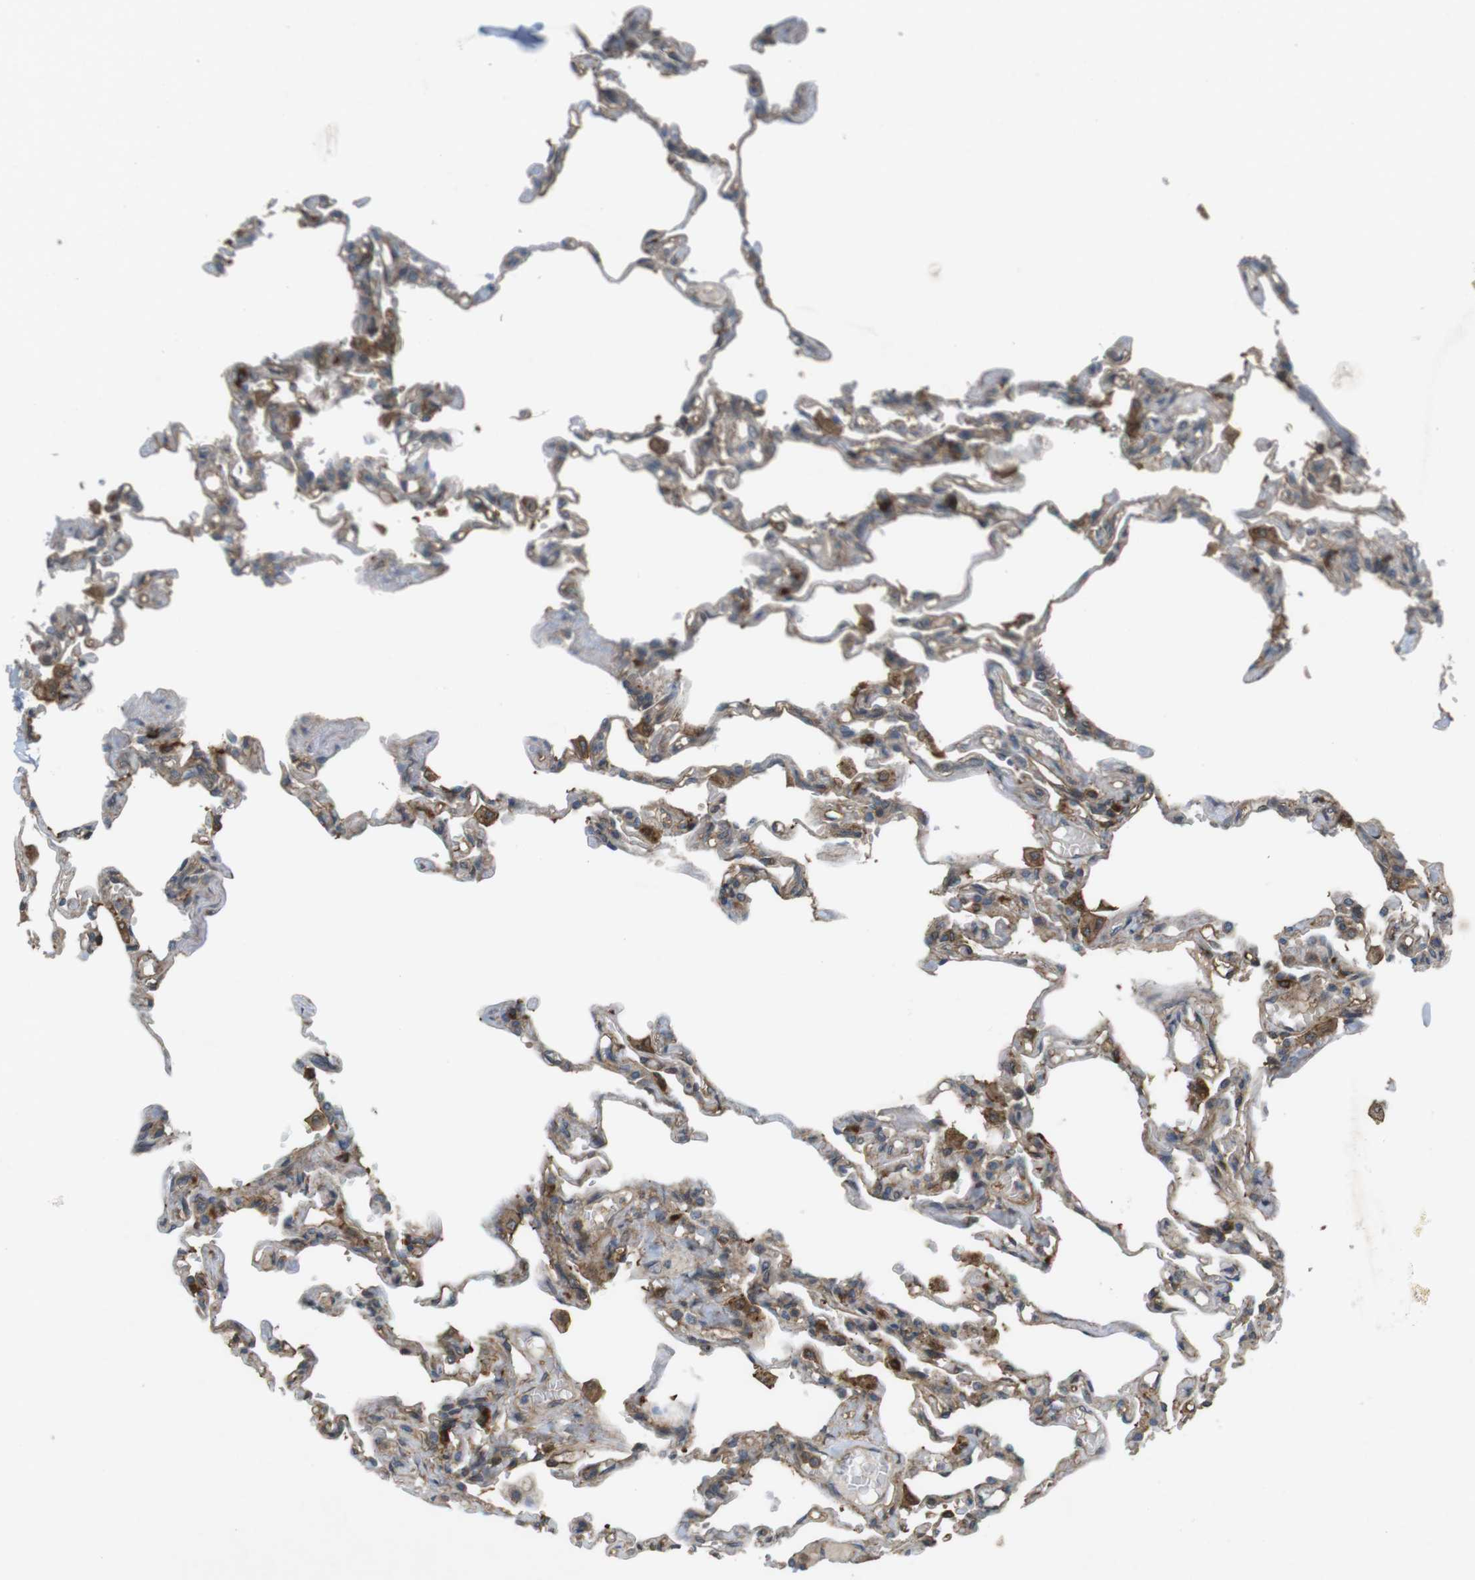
{"staining": {"intensity": "moderate", "quantity": "25%-75%", "location": "cytoplasmic/membranous"}, "tissue": "lung", "cell_type": "Alveolar cells", "image_type": "normal", "snomed": [{"axis": "morphology", "description": "Normal tissue, NOS"}, {"axis": "topography", "description": "Lung"}], "caption": "Immunohistochemical staining of normal human lung demonstrates moderate cytoplasmic/membranous protein positivity in about 25%-75% of alveolar cells. Using DAB (3,3'-diaminobenzidine) (brown) and hematoxylin (blue) stains, captured at high magnification using brightfield microscopy.", "gene": "DDAH2", "patient": {"sex": "male", "age": 21}}